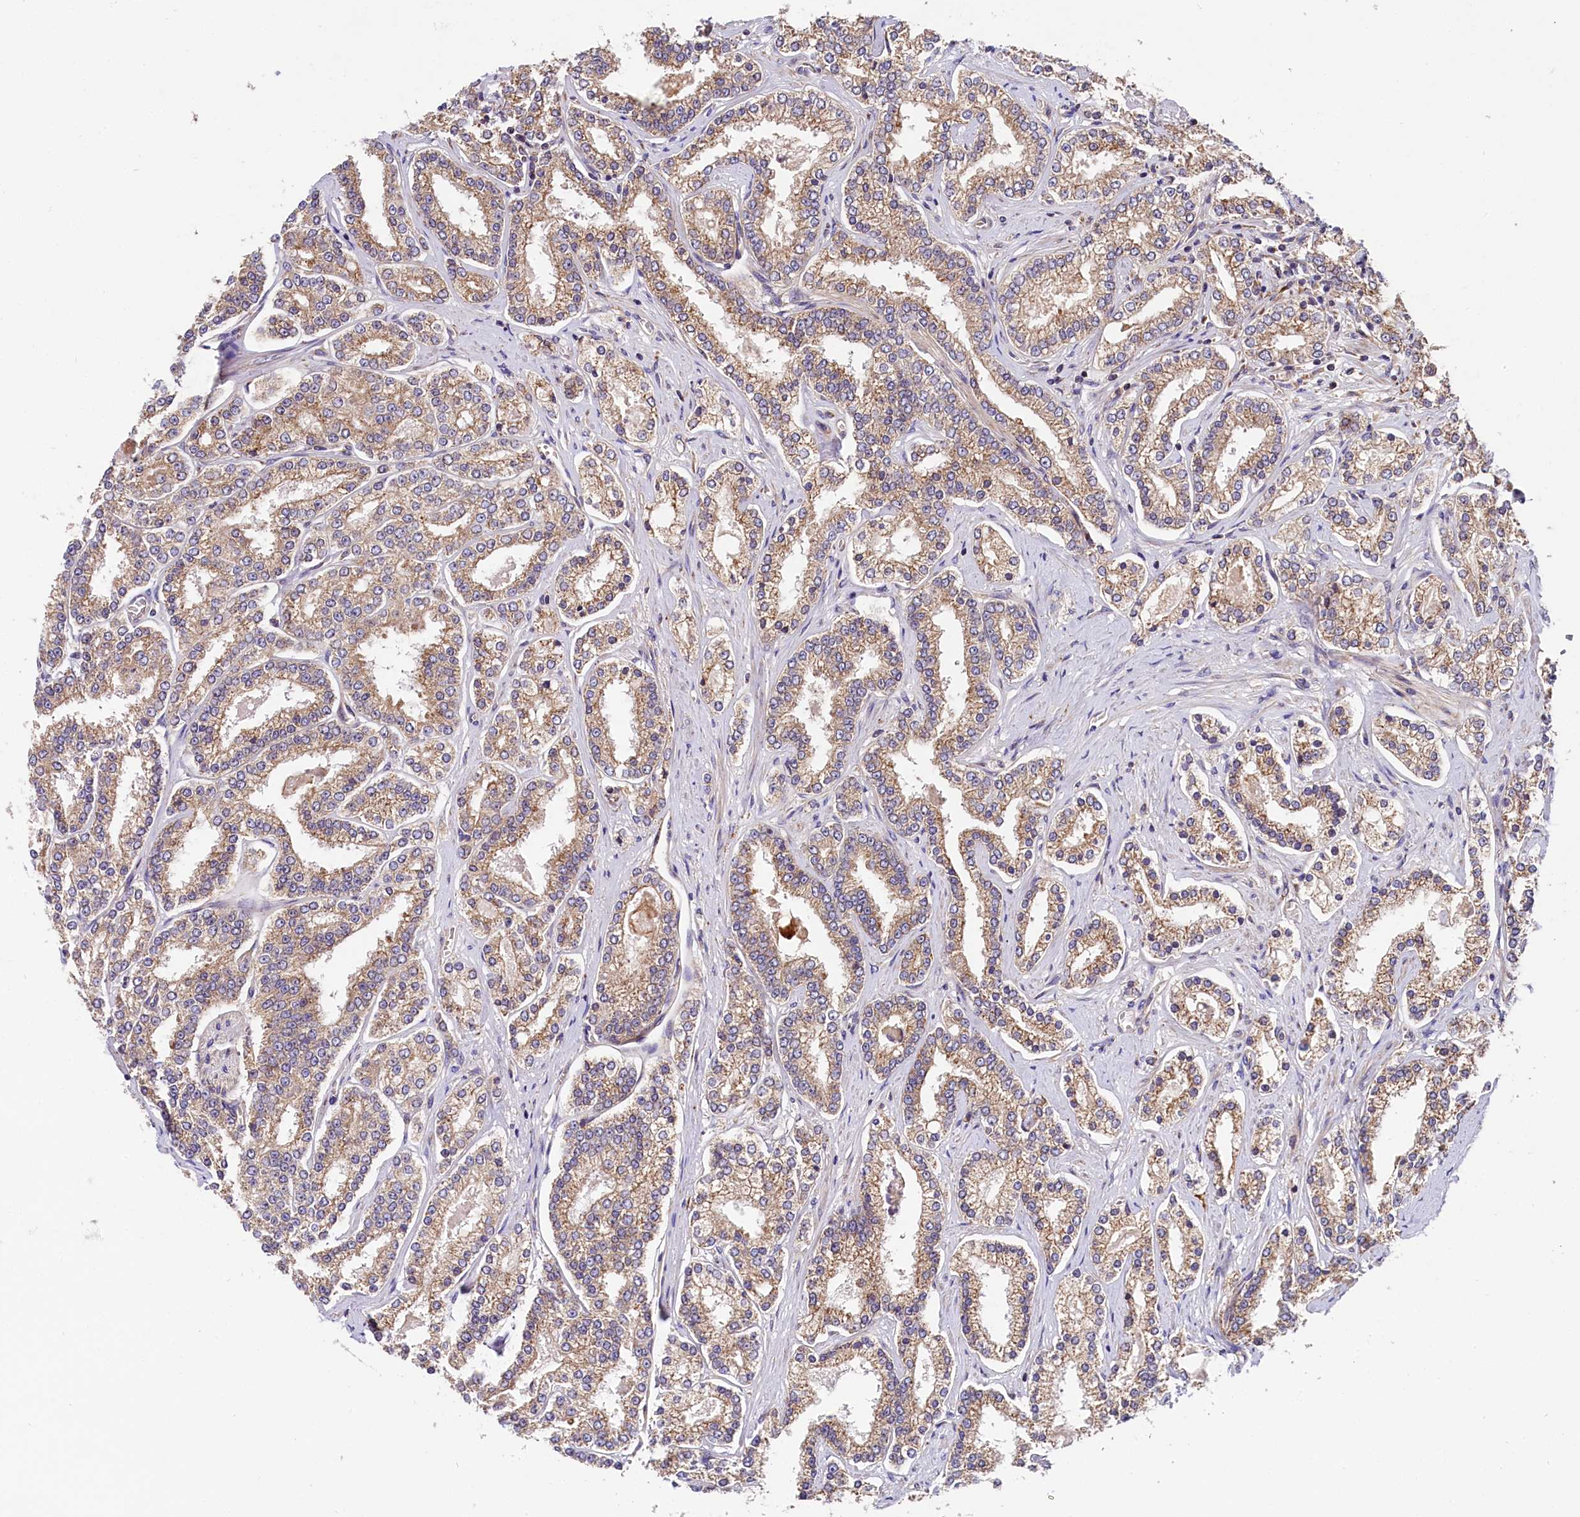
{"staining": {"intensity": "weak", "quantity": ">75%", "location": "cytoplasmic/membranous"}, "tissue": "prostate cancer", "cell_type": "Tumor cells", "image_type": "cancer", "snomed": [{"axis": "morphology", "description": "Normal tissue, NOS"}, {"axis": "morphology", "description": "Adenocarcinoma, High grade"}, {"axis": "topography", "description": "Prostate"}], "caption": "Immunohistochemical staining of human prostate high-grade adenocarcinoma exhibits low levels of weak cytoplasmic/membranous staining in about >75% of tumor cells. (DAB (3,3'-diaminobenzidine) IHC with brightfield microscopy, high magnification).", "gene": "SPG11", "patient": {"sex": "male", "age": 83}}